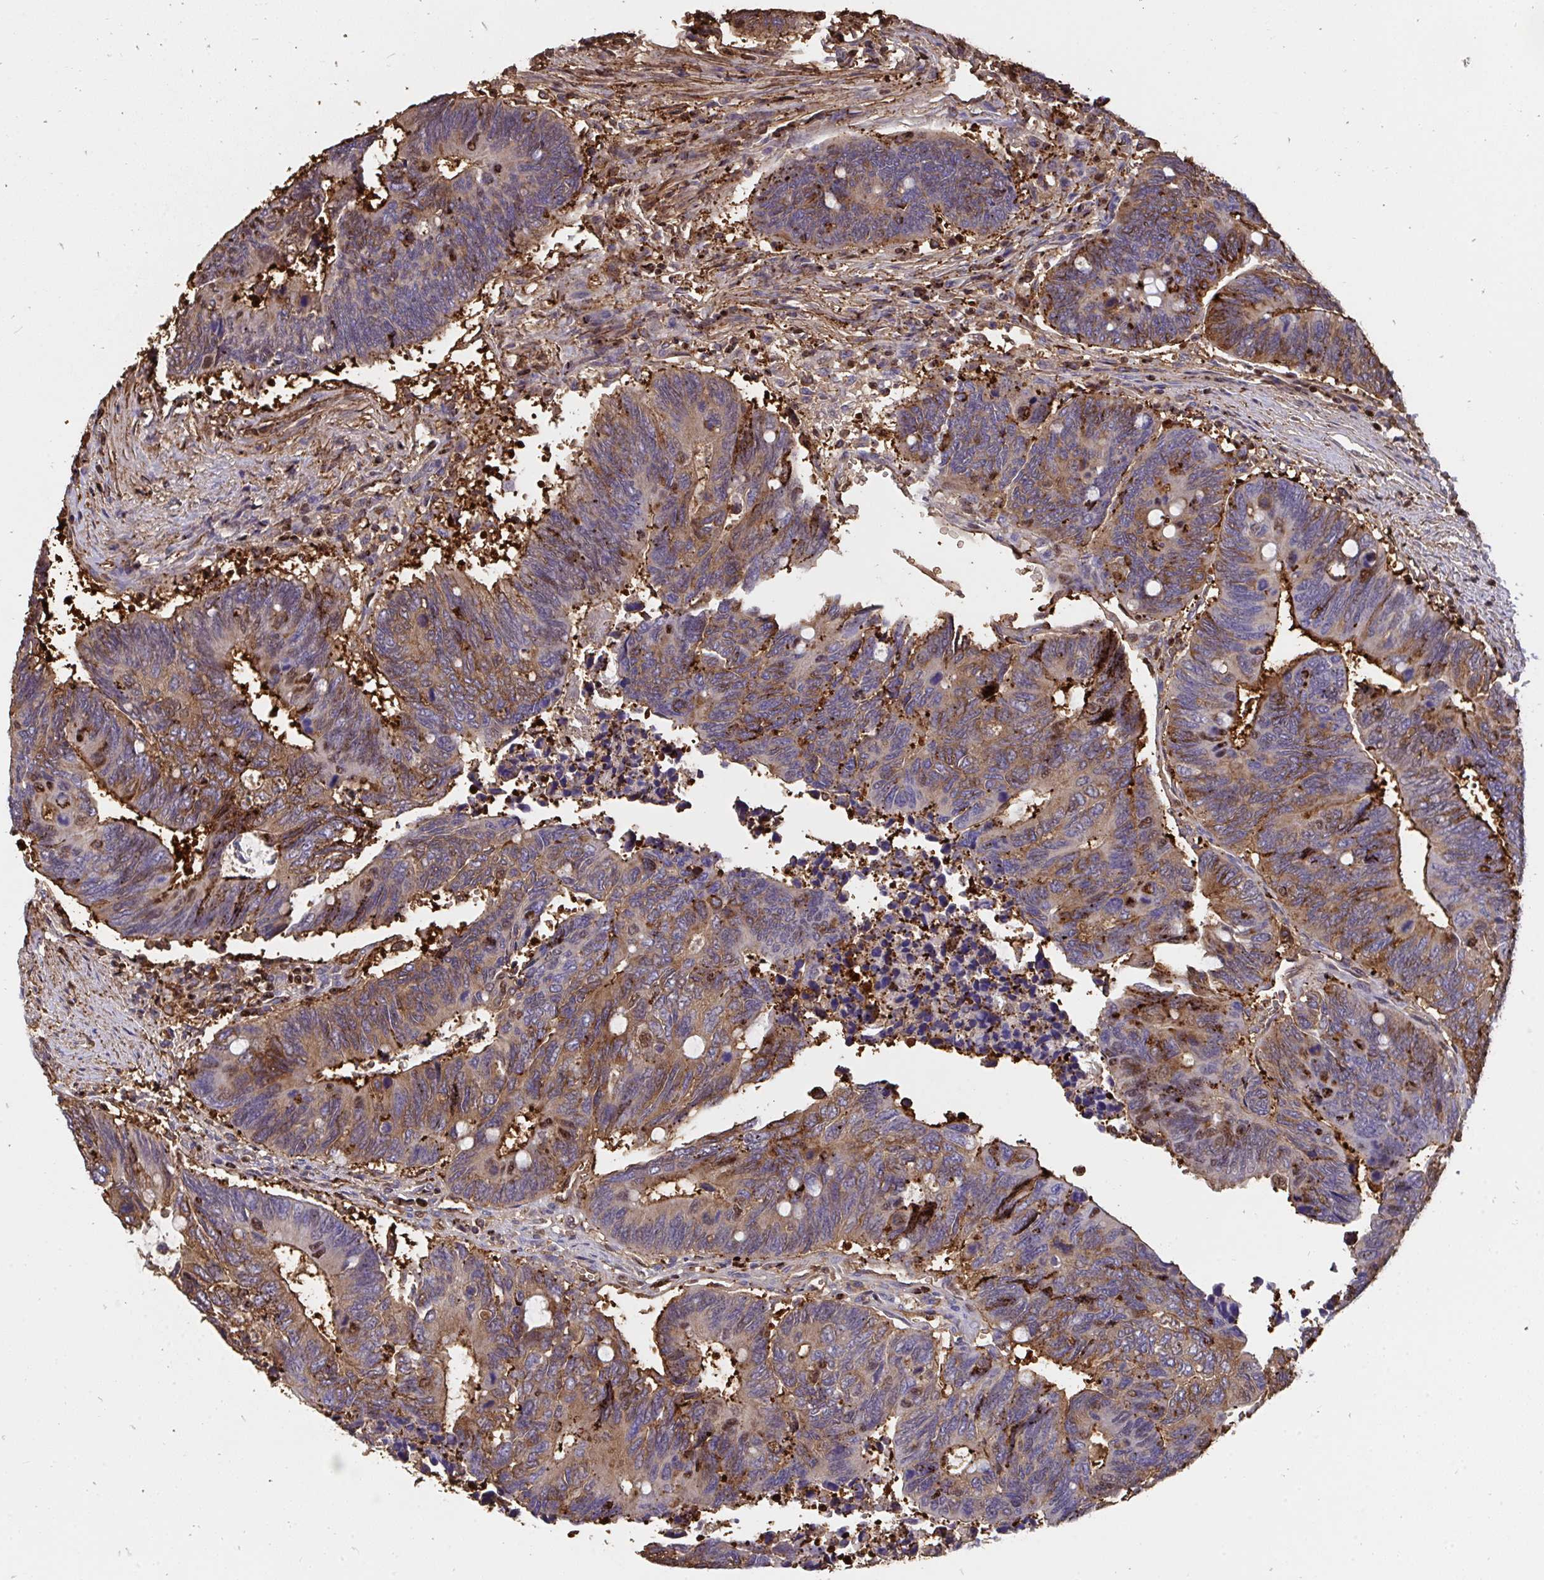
{"staining": {"intensity": "moderate", "quantity": "25%-75%", "location": "cytoplasmic/membranous"}, "tissue": "colorectal cancer", "cell_type": "Tumor cells", "image_type": "cancer", "snomed": [{"axis": "morphology", "description": "Adenocarcinoma, NOS"}, {"axis": "topography", "description": "Colon"}], "caption": "High-power microscopy captured an IHC image of colorectal cancer, revealing moderate cytoplasmic/membranous expression in about 25%-75% of tumor cells. The protein of interest is stained brown, and the nuclei are stained in blue (DAB (3,3'-diaminobenzidine) IHC with brightfield microscopy, high magnification).", "gene": "CFL1", "patient": {"sex": "male", "age": 87}}